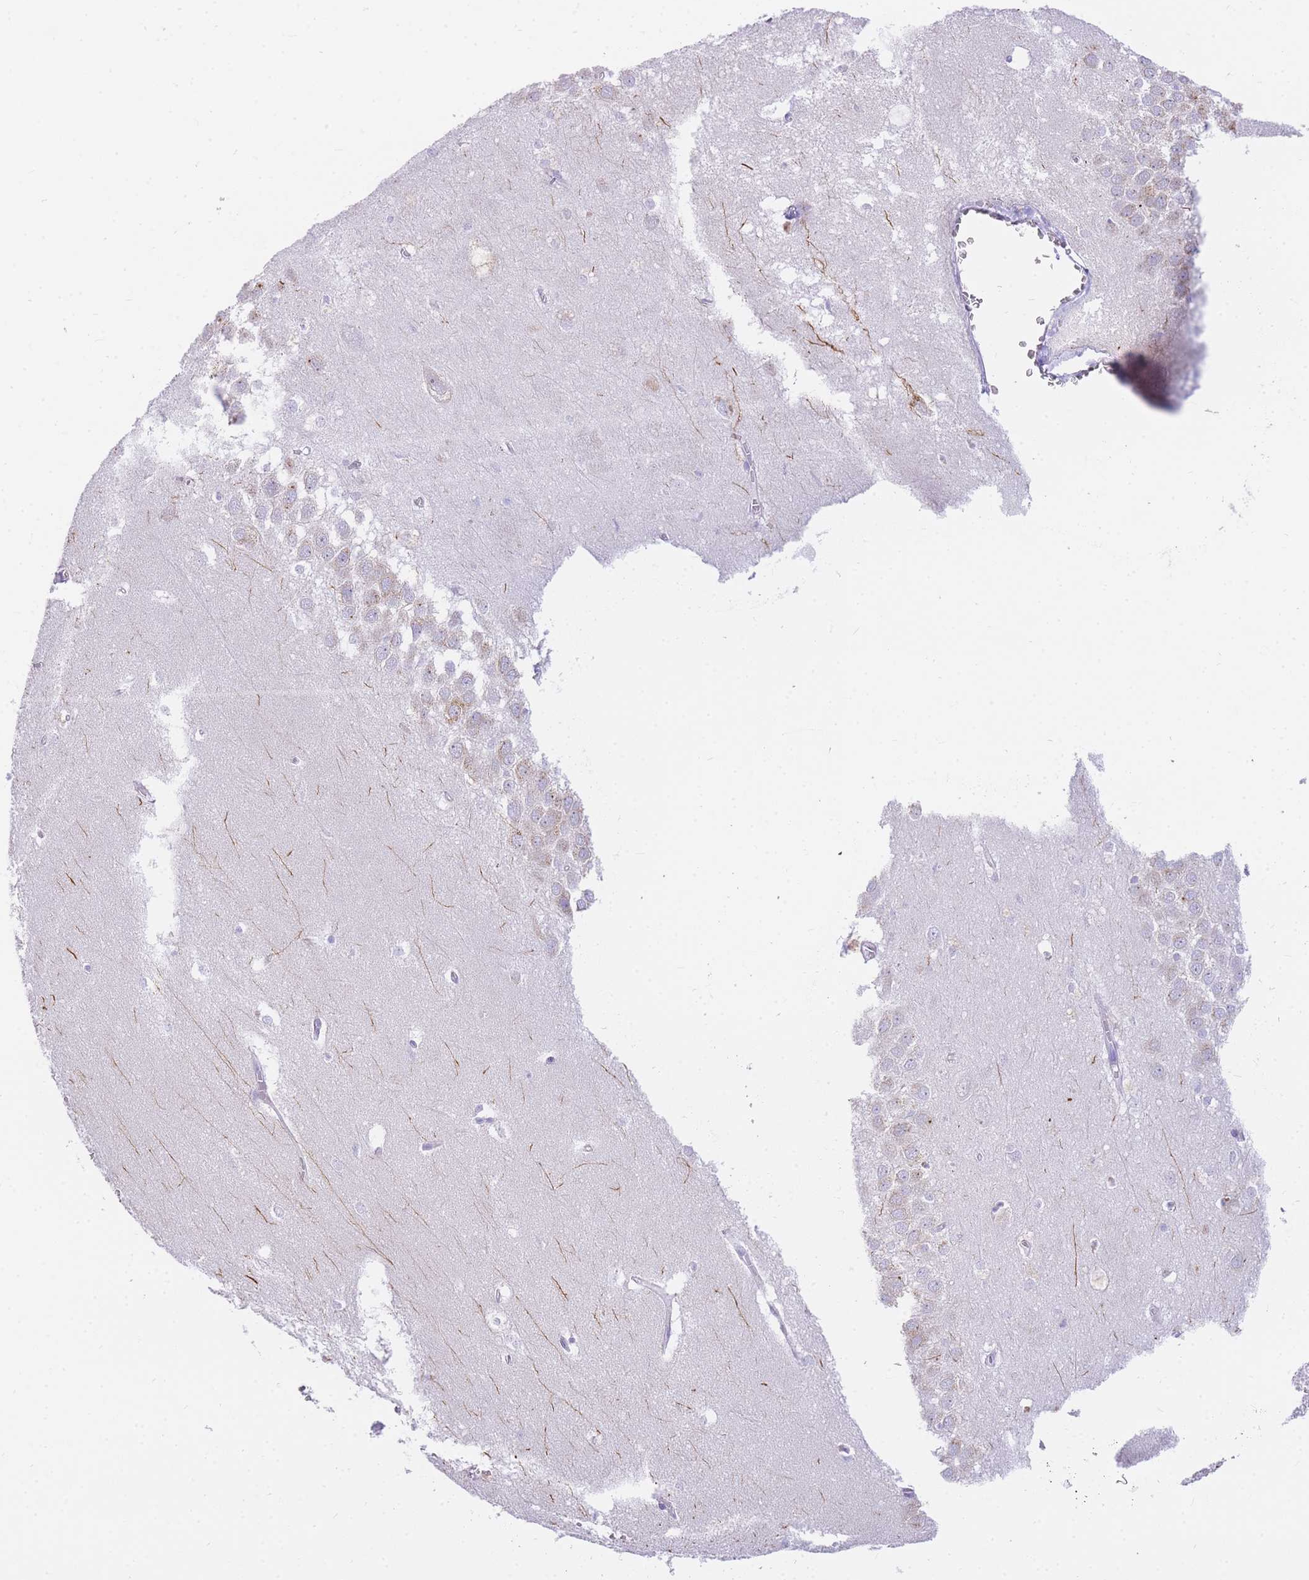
{"staining": {"intensity": "negative", "quantity": "none", "location": "none"}, "tissue": "hippocampus", "cell_type": "Glial cells", "image_type": "normal", "snomed": [{"axis": "morphology", "description": "Normal tissue, NOS"}, {"axis": "topography", "description": "Hippocampus"}], "caption": "The histopathology image displays no staining of glial cells in unremarkable hippocampus. (DAB IHC, high magnification).", "gene": "UPK1A", "patient": {"sex": "female", "age": 64}}